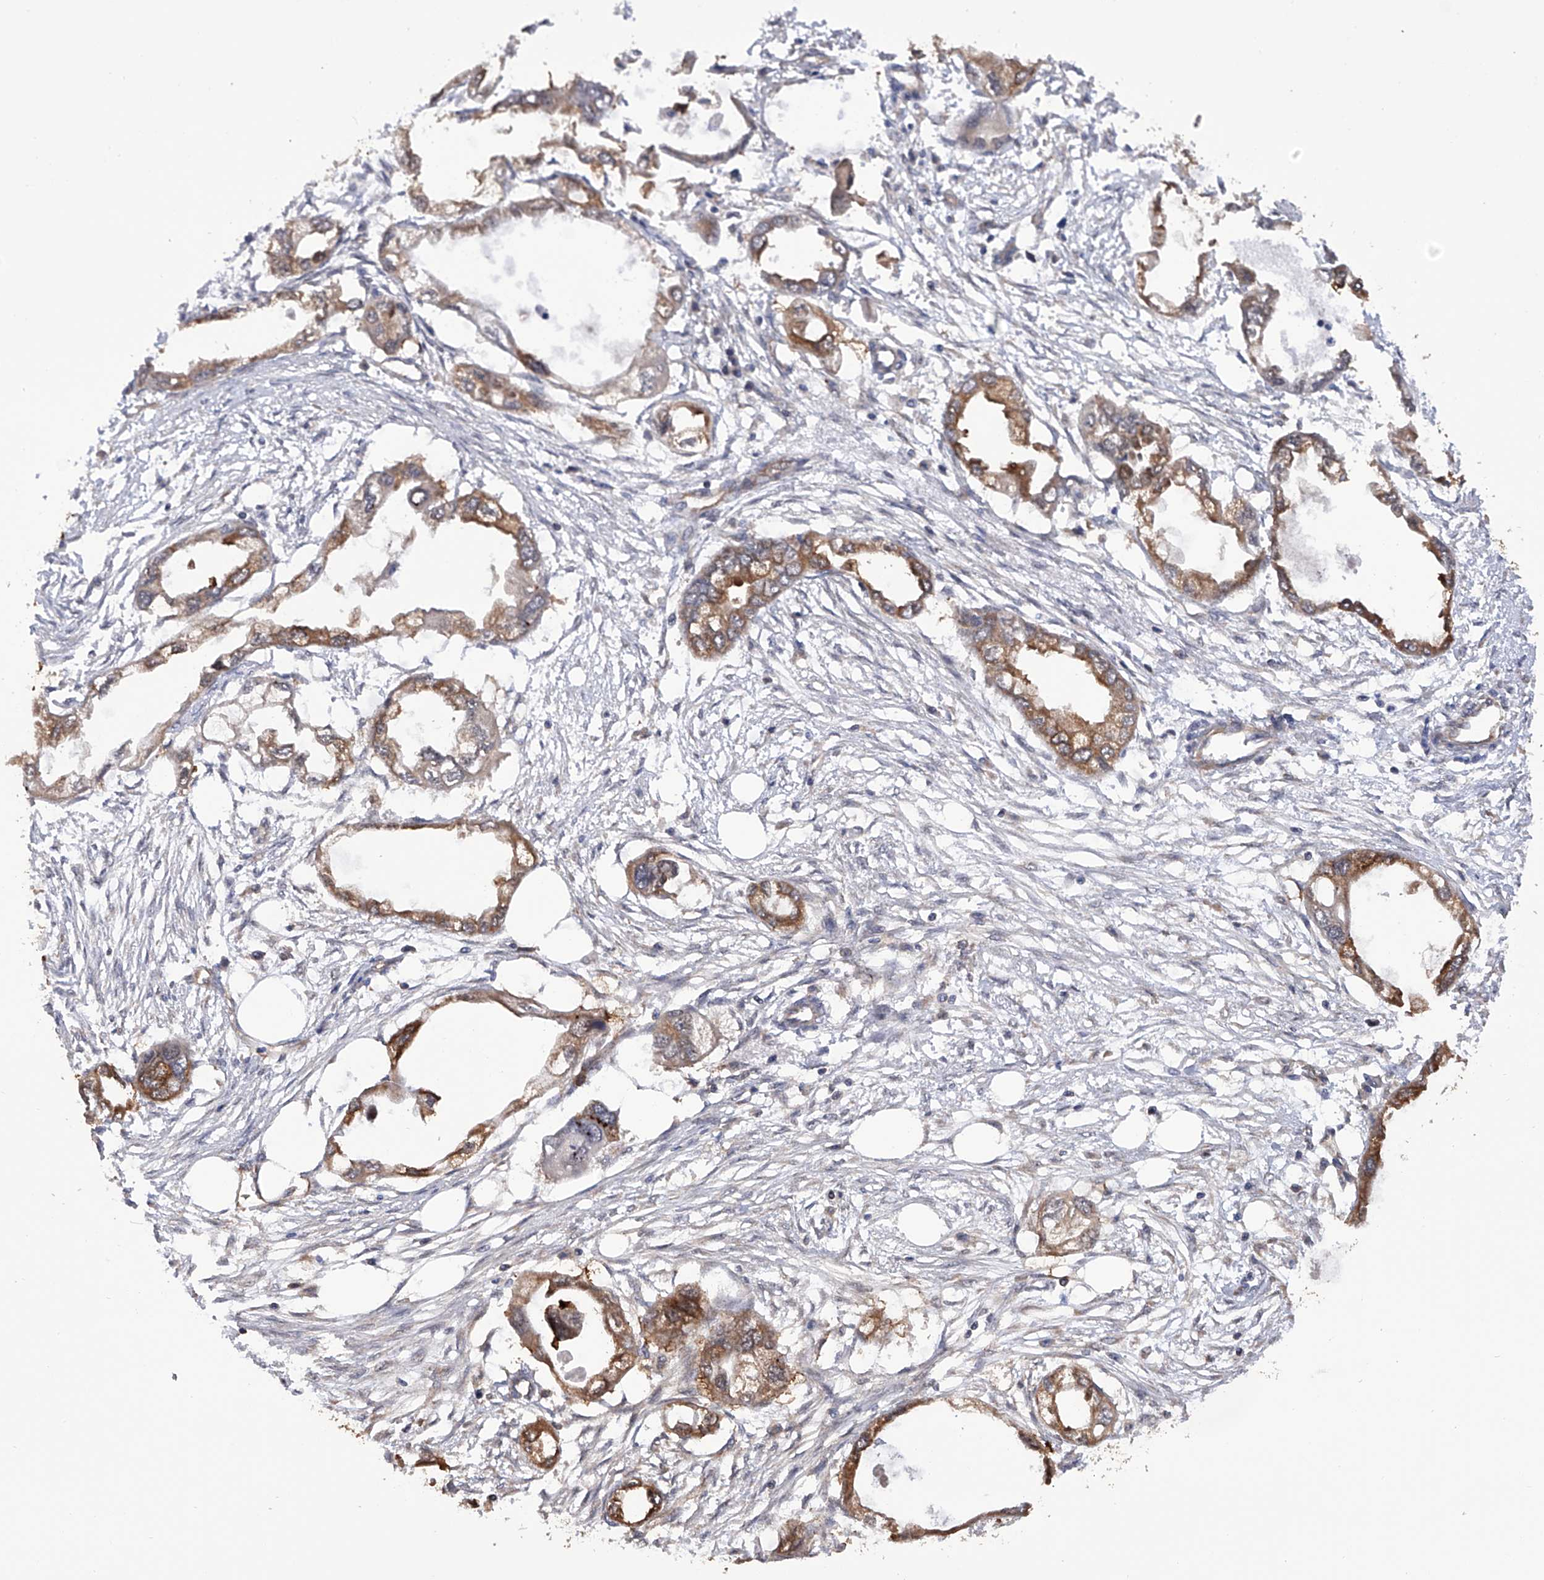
{"staining": {"intensity": "moderate", "quantity": ">75%", "location": "cytoplasmic/membranous"}, "tissue": "endometrial cancer", "cell_type": "Tumor cells", "image_type": "cancer", "snomed": [{"axis": "morphology", "description": "Adenocarcinoma, NOS"}, {"axis": "morphology", "description": "Adenocarcinoma, metastatic, NOS"}, {"axis": "topography", "description": "Adipose tissue"}, {"axis": "topography", "description": "Endometrium"}], "caption": "Endometrial cancer (metastatic adenocarcinoma) stained for a protein (brown) displays moderate cytoplasmic/membranous positive expression in about >75% of tumor cells.", "gene": "NUDT17", "patient": {"sex": "female", "age": 67}}